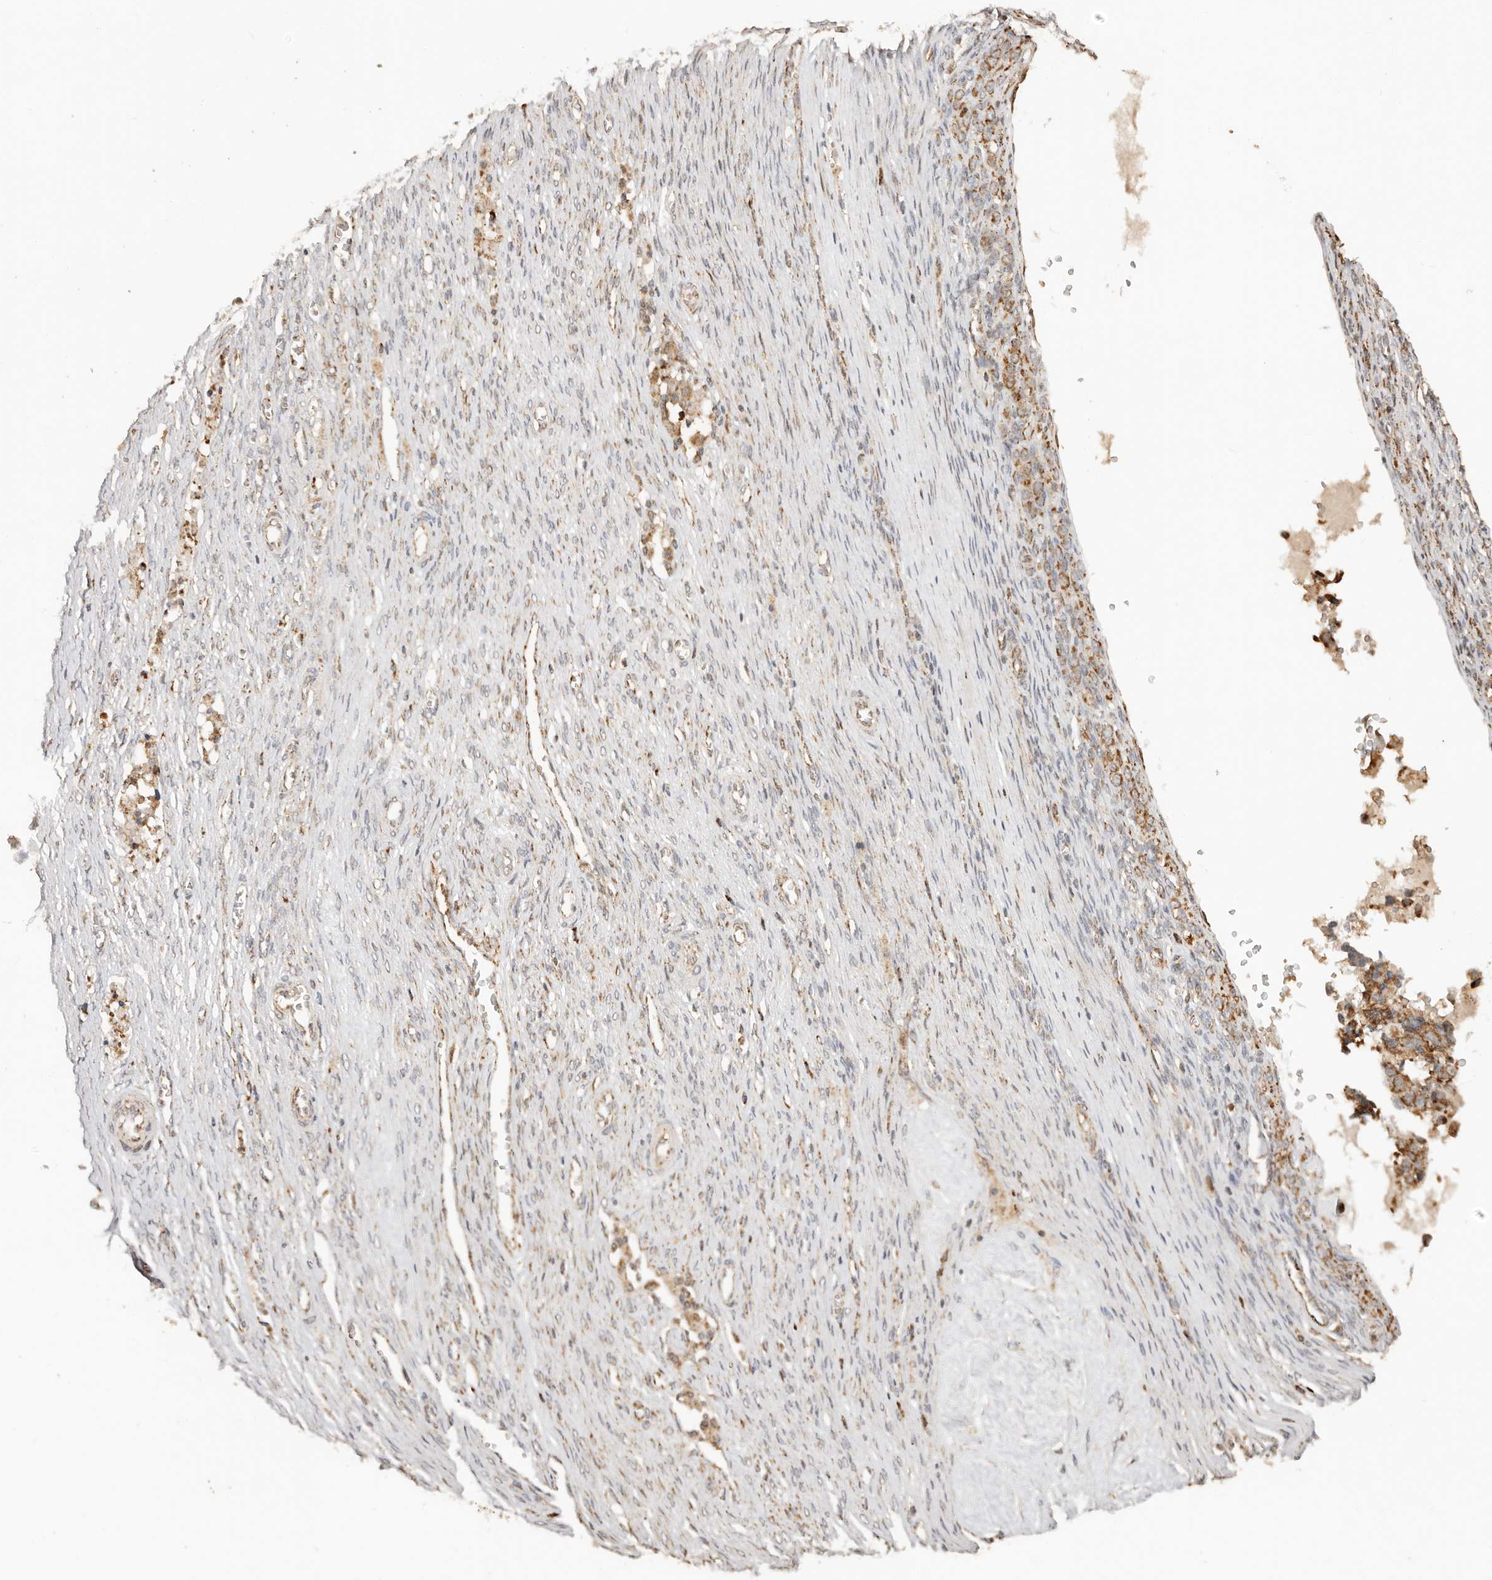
{"staining": {"intensity": "moderate", "quantity": ">75%", "location": "cytoplasmic/membranous"}, "tissue": "ovarian cancer", "cell_type": "Tumor cells", "image_type": "cancer", "snomed": [{"axis": "morphology", "description": "Cystadenocarcinoma, serous, NOS"}, {"axis": "topography", "description": "Ovary"}], "caption": "This is an image of immunohistochemistry staining of ovarian cancer (serous cystadenocarcinoma), which shows moderate positivity in the cytoplasmic/membranous of tumor cells.", "gene": "NDUFB11", "patient": {"sex": "female", "age": 44}}